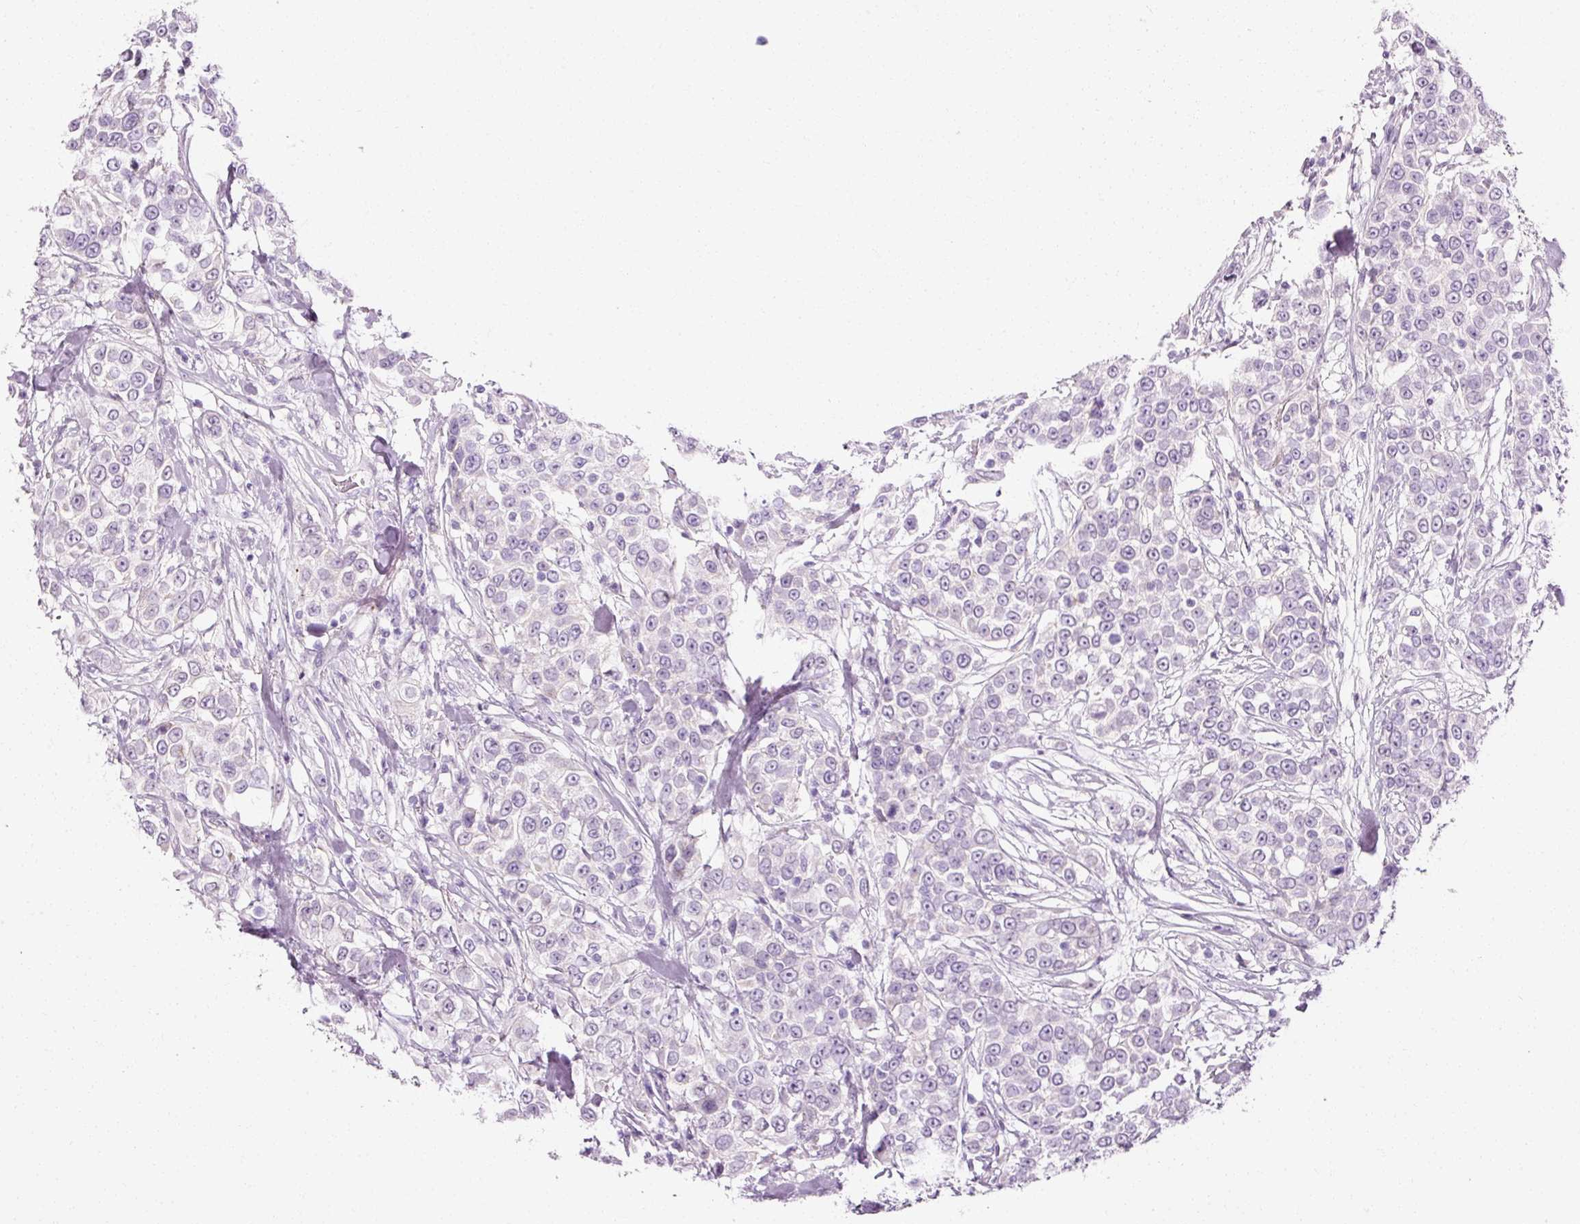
{"staining": {"intensity": "negative", "quantity": "none", "location": "none"}, "tissue": "urothelial cancer", "cell_type": "Tumor cells", "image_type": "cancer", "snomed": [{"axis": "morphology", "description": "Urothelial carcinoma, High grade"}, {"axis": "topography", "description": "Urinary bladder"}], "caption": "Urothelial carcinoma (high-grade) was stained to show a protein in brown. There is no significant staining in tumor cells. The staining was performed using DAB (3,3'-diaminobenzidine) to visualize the protein expression in brown, while the nuclei were stained in blue with hematoxylin (Magnification: 20x).", "gene": "ANKRD20A1", "patient": {"sex": "female", "age": 80}}